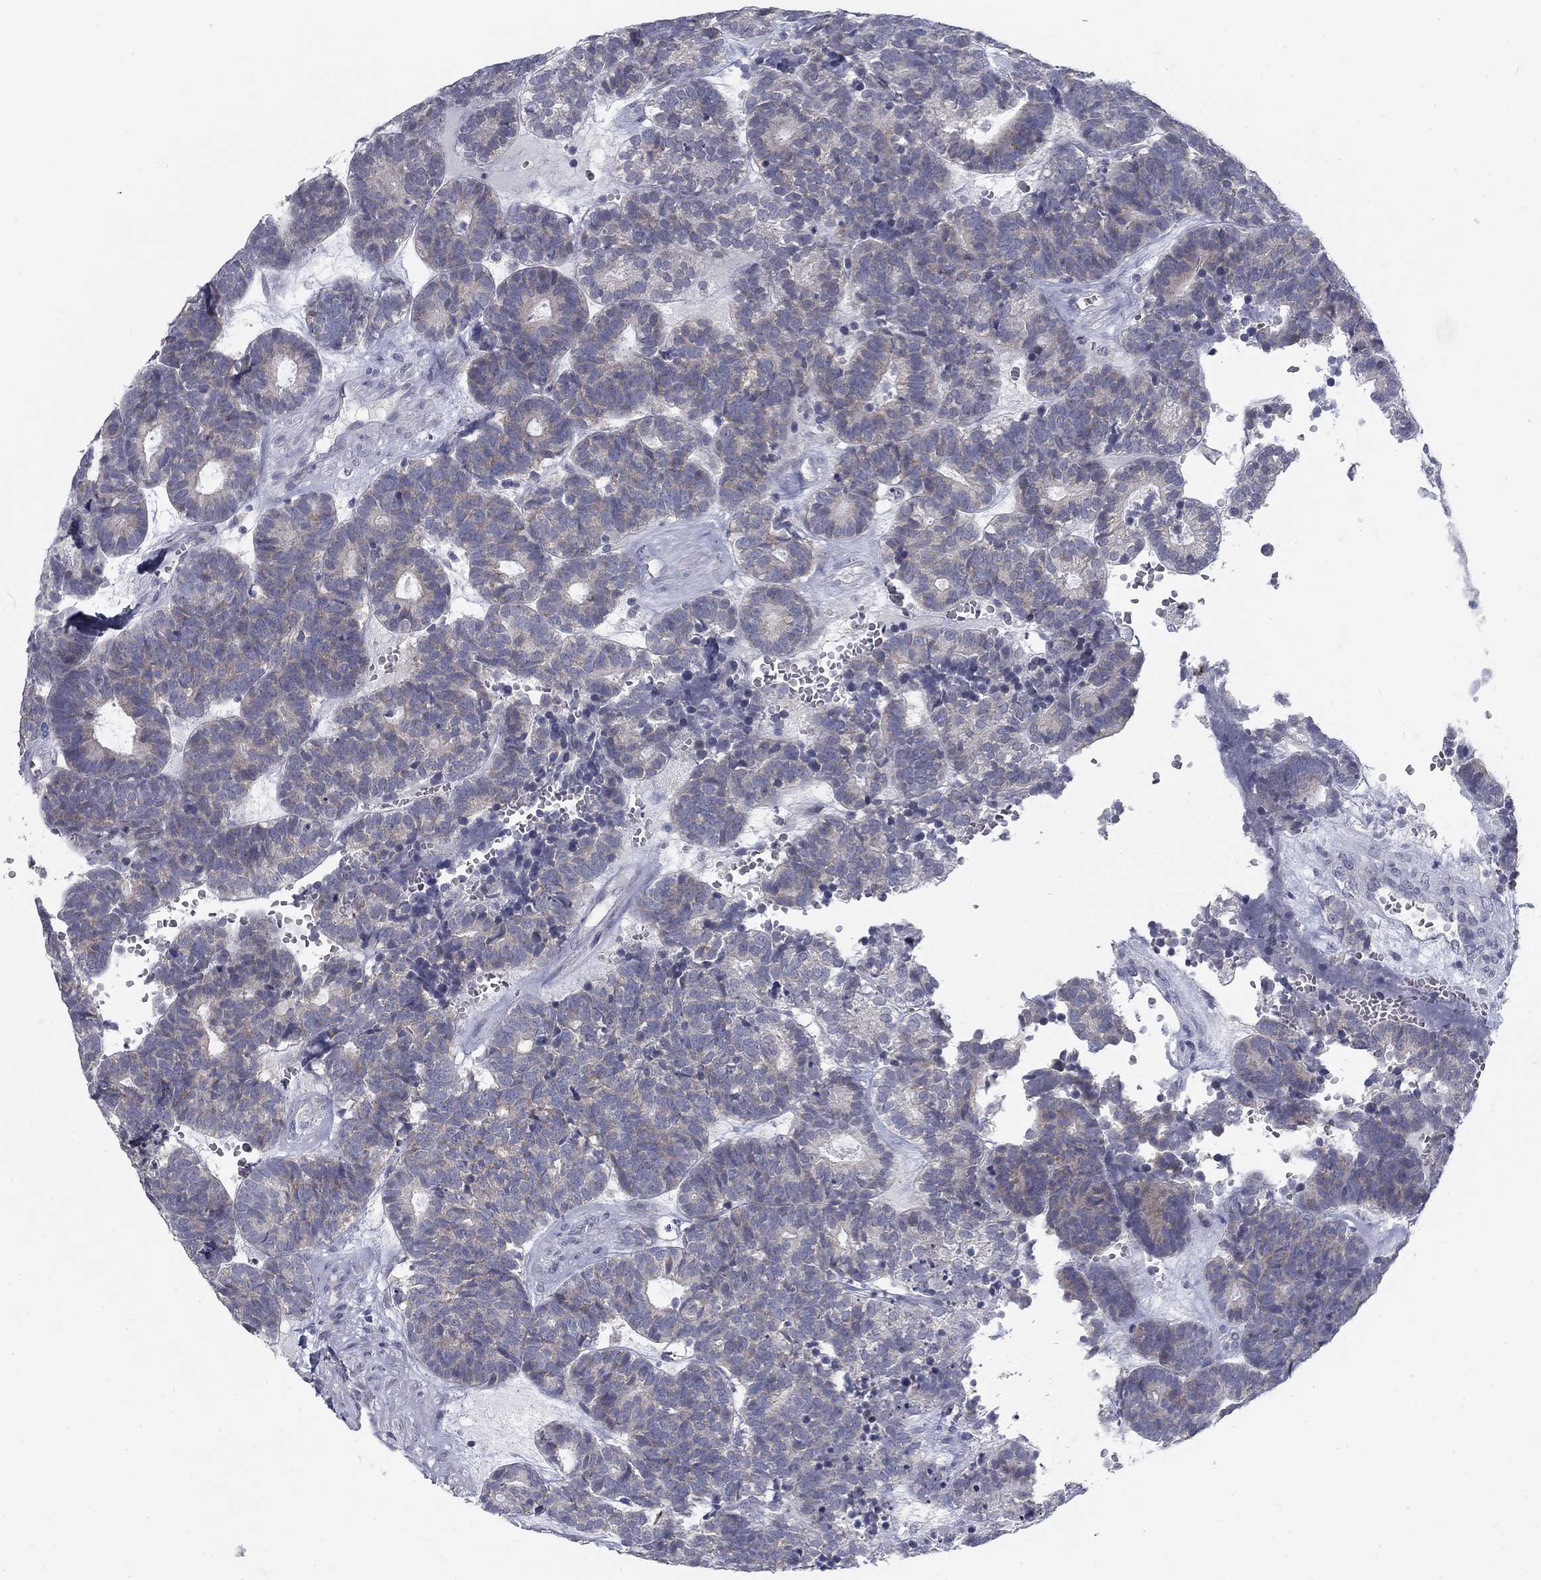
{"staining": {"intensity": "weak", "quantity": "25%-75%", "location": "cytoplasmic/membranous"}, "tissue": "head and neck cancer", "cell_type": "Tumor cells", "image_type": "cancer", "snomed": [{"axis": "morphology", "description": "Adenocarcinoma, NOS"}, {"axis": "topography", "description": "Head-Neck"}], "caption": "Adenocarcinoma (head and neck) was stained to show a protein in brown. There is low levels of weak cytoplasmic/membranous positivity in approximately 25%-75% of tumor cells.", "gene": "ATP1A3", "patient": {"sex": "female", "age": 81}}